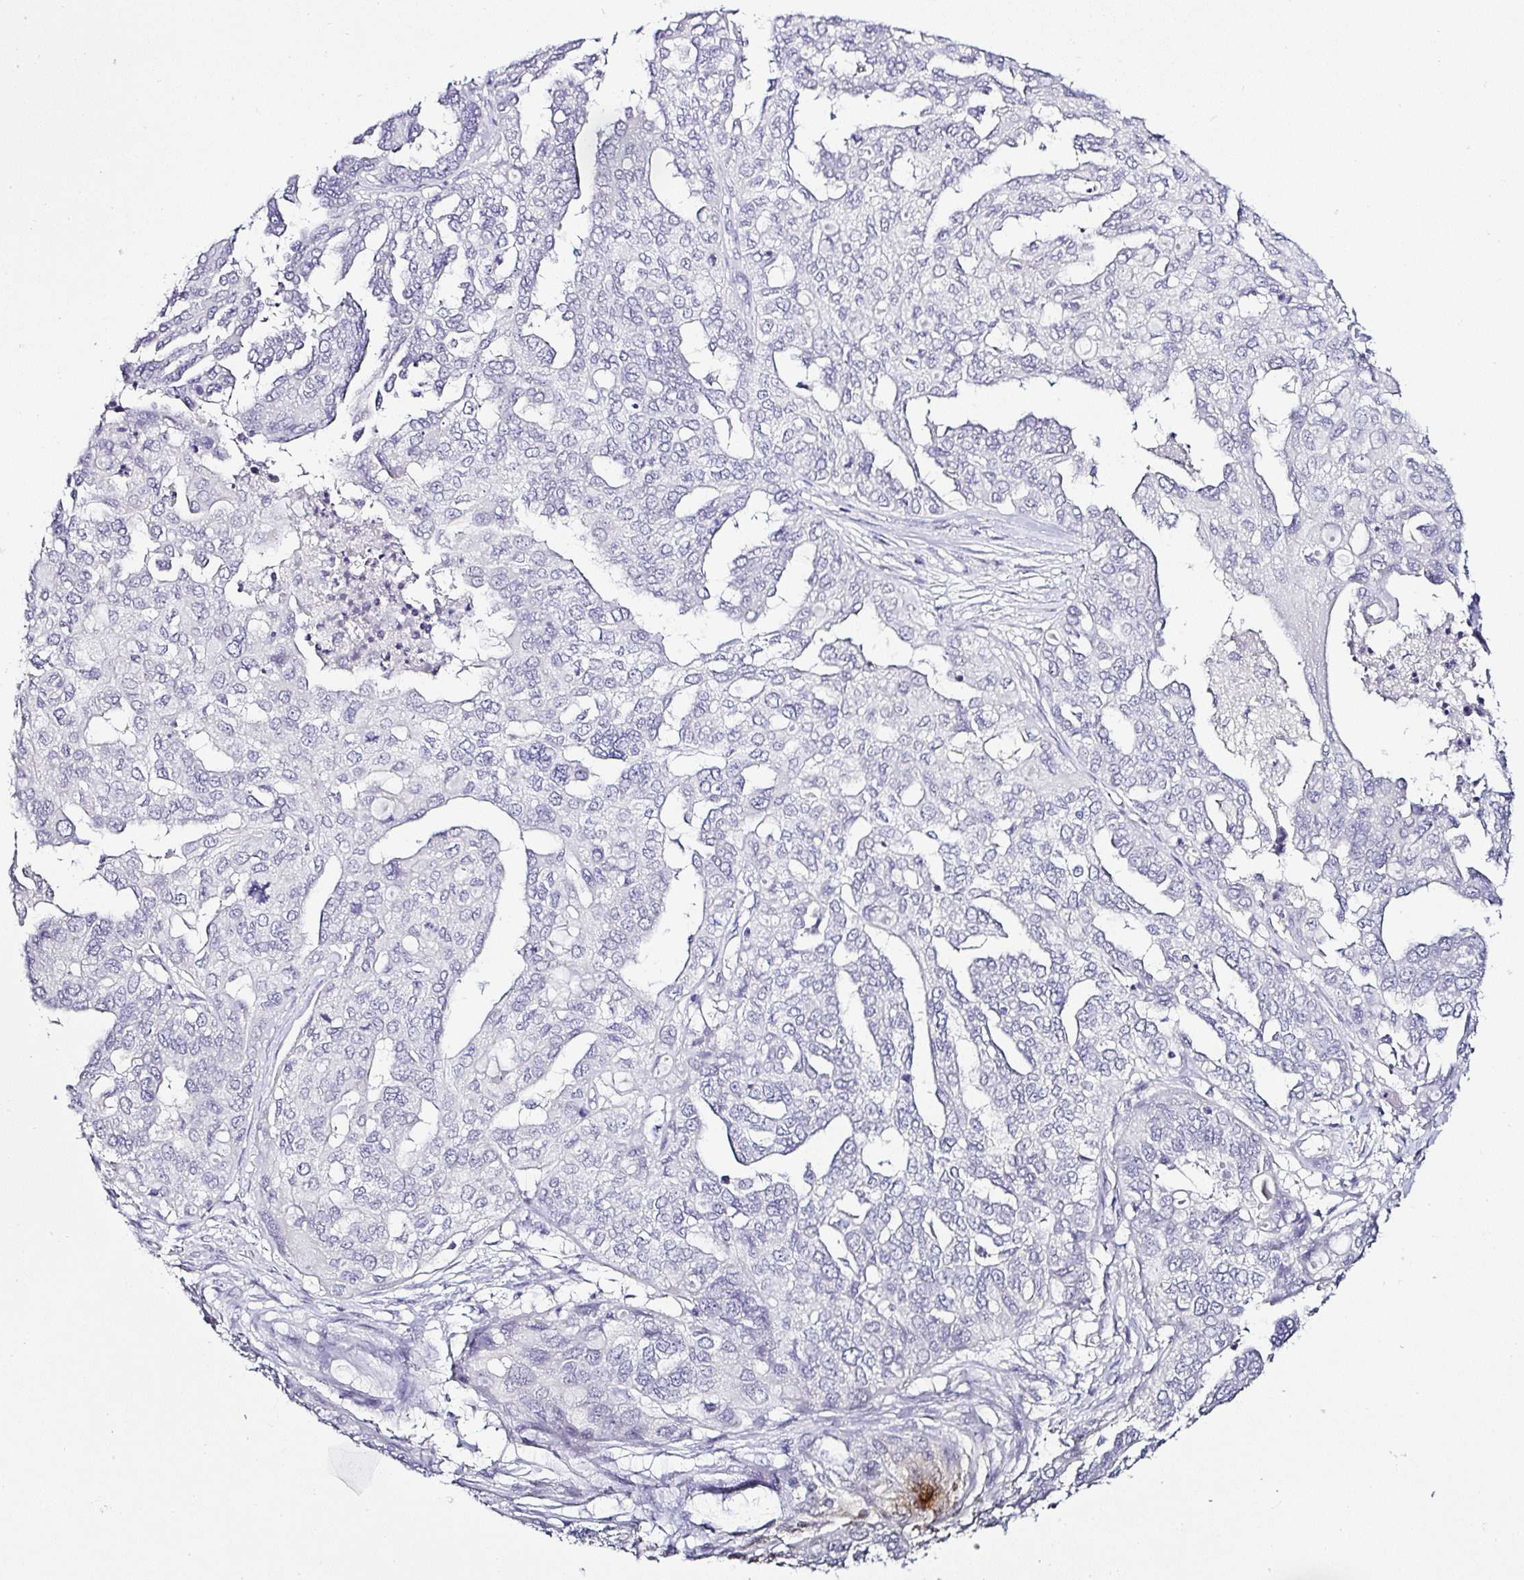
{"staining": {"intensity": "negative", "quantity": "none", "location": "none"}, "tissue": "ovarian cancer", "cell_type": "Tumor cells", "image_type": "cancer", "snomed": [{"axis": "morphology", "description": "Cystadenocarcinoma, serous, NOS"}, {"axis": "topography", "description": "Ovary"}], "caption": "Tumor cells show no significant staining in ovarian serous cystadenocarcinoma.", "gene": "SERPINB3", "patient": {"sex": "female", "age": 53}}